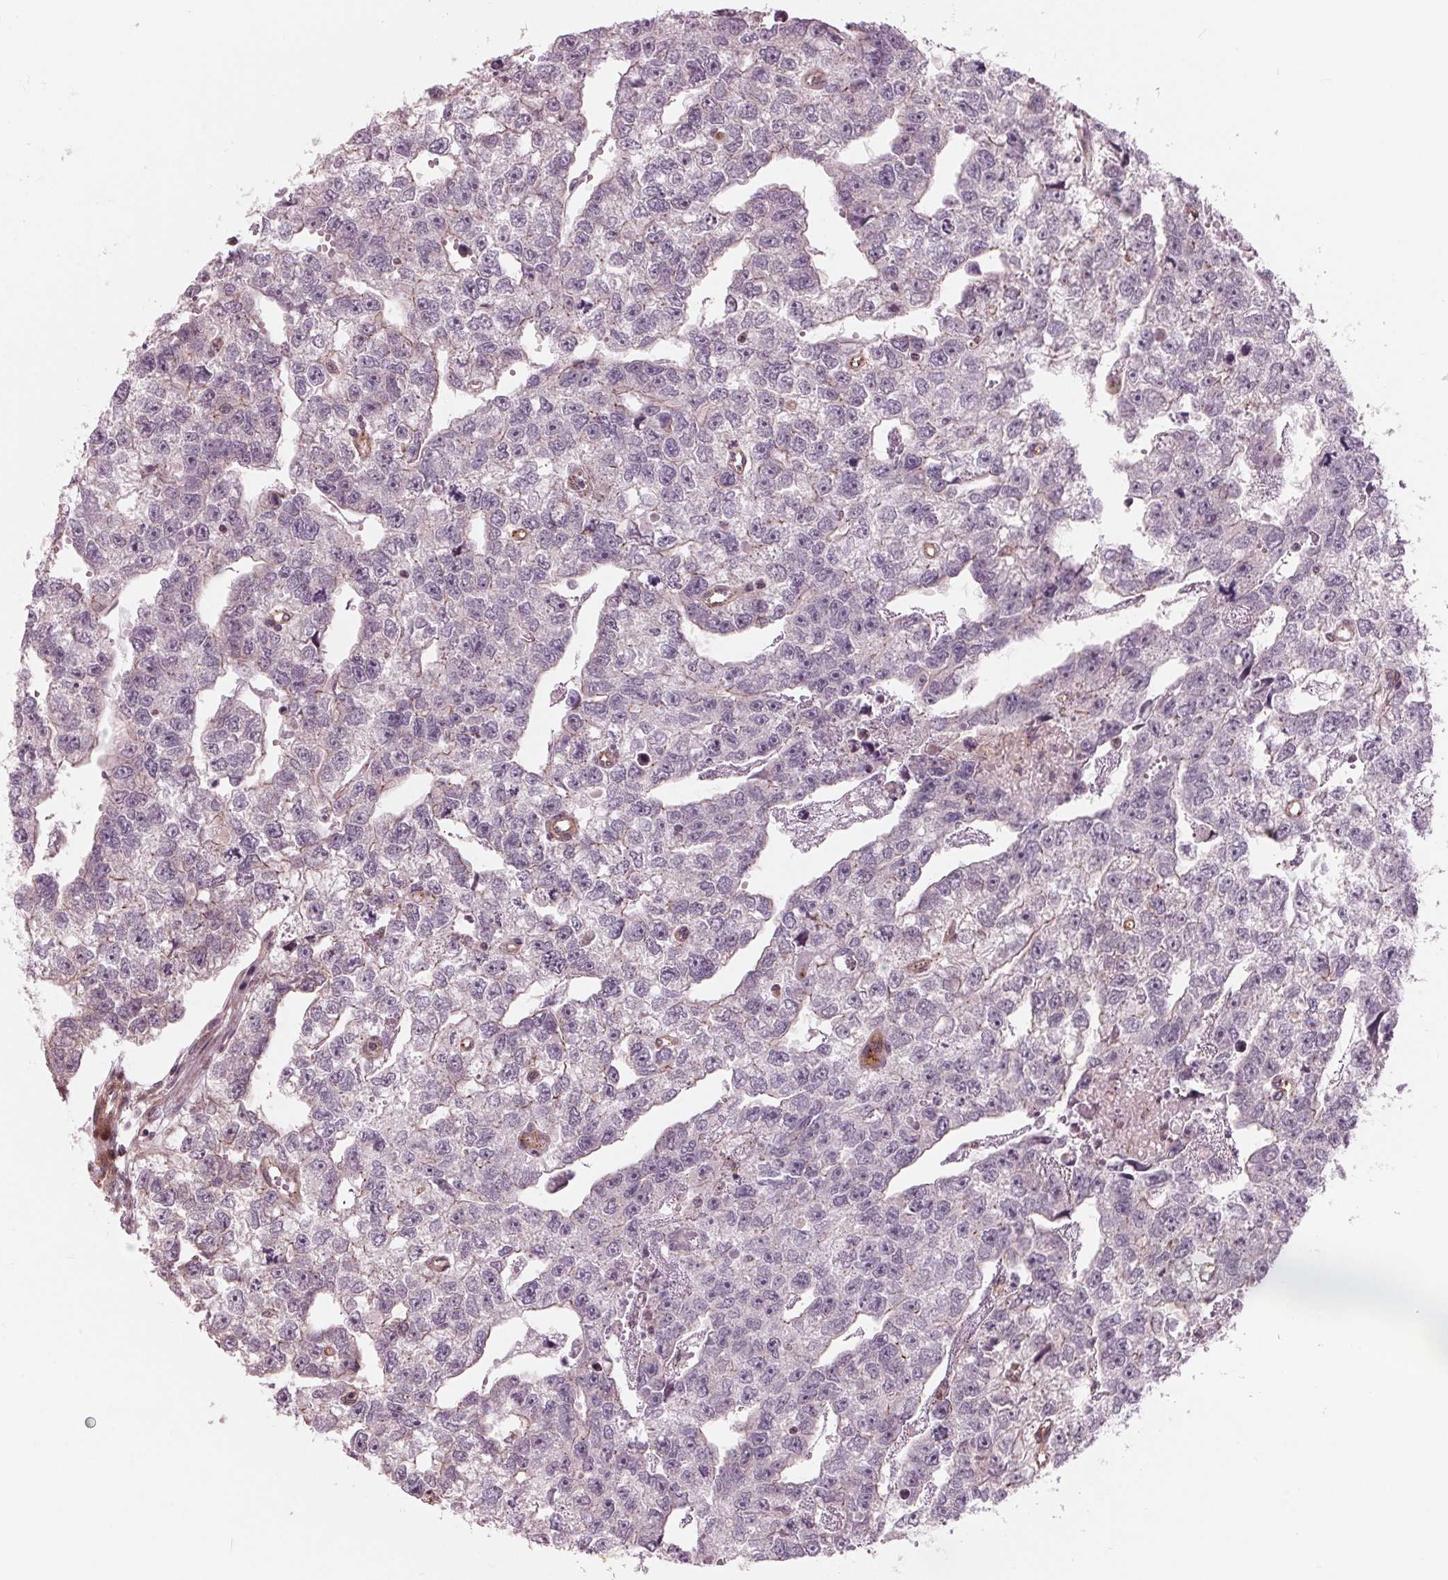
{"staining": {"intensity": "negative", "quantity": "none", "location": "none"}, "tissue": "testis cancer", "cell_type": "Tumor cells", "image_type": "cancer", "snomed": [{"axis": "morphology", "description": "Carcinoma, Embryonal, NOS"}, {"axis": "morphology", "description": "Teratoma, malignant, NOS"}, {"axis": "topography", "description": "Testis"}], "caption": "Immunohistochemical staining of embryonal carcinoma (testis) displays no significant positivity in tumor cells.", "gene": "TXNIP", "patient": {"sex": "male", "age": 44}}